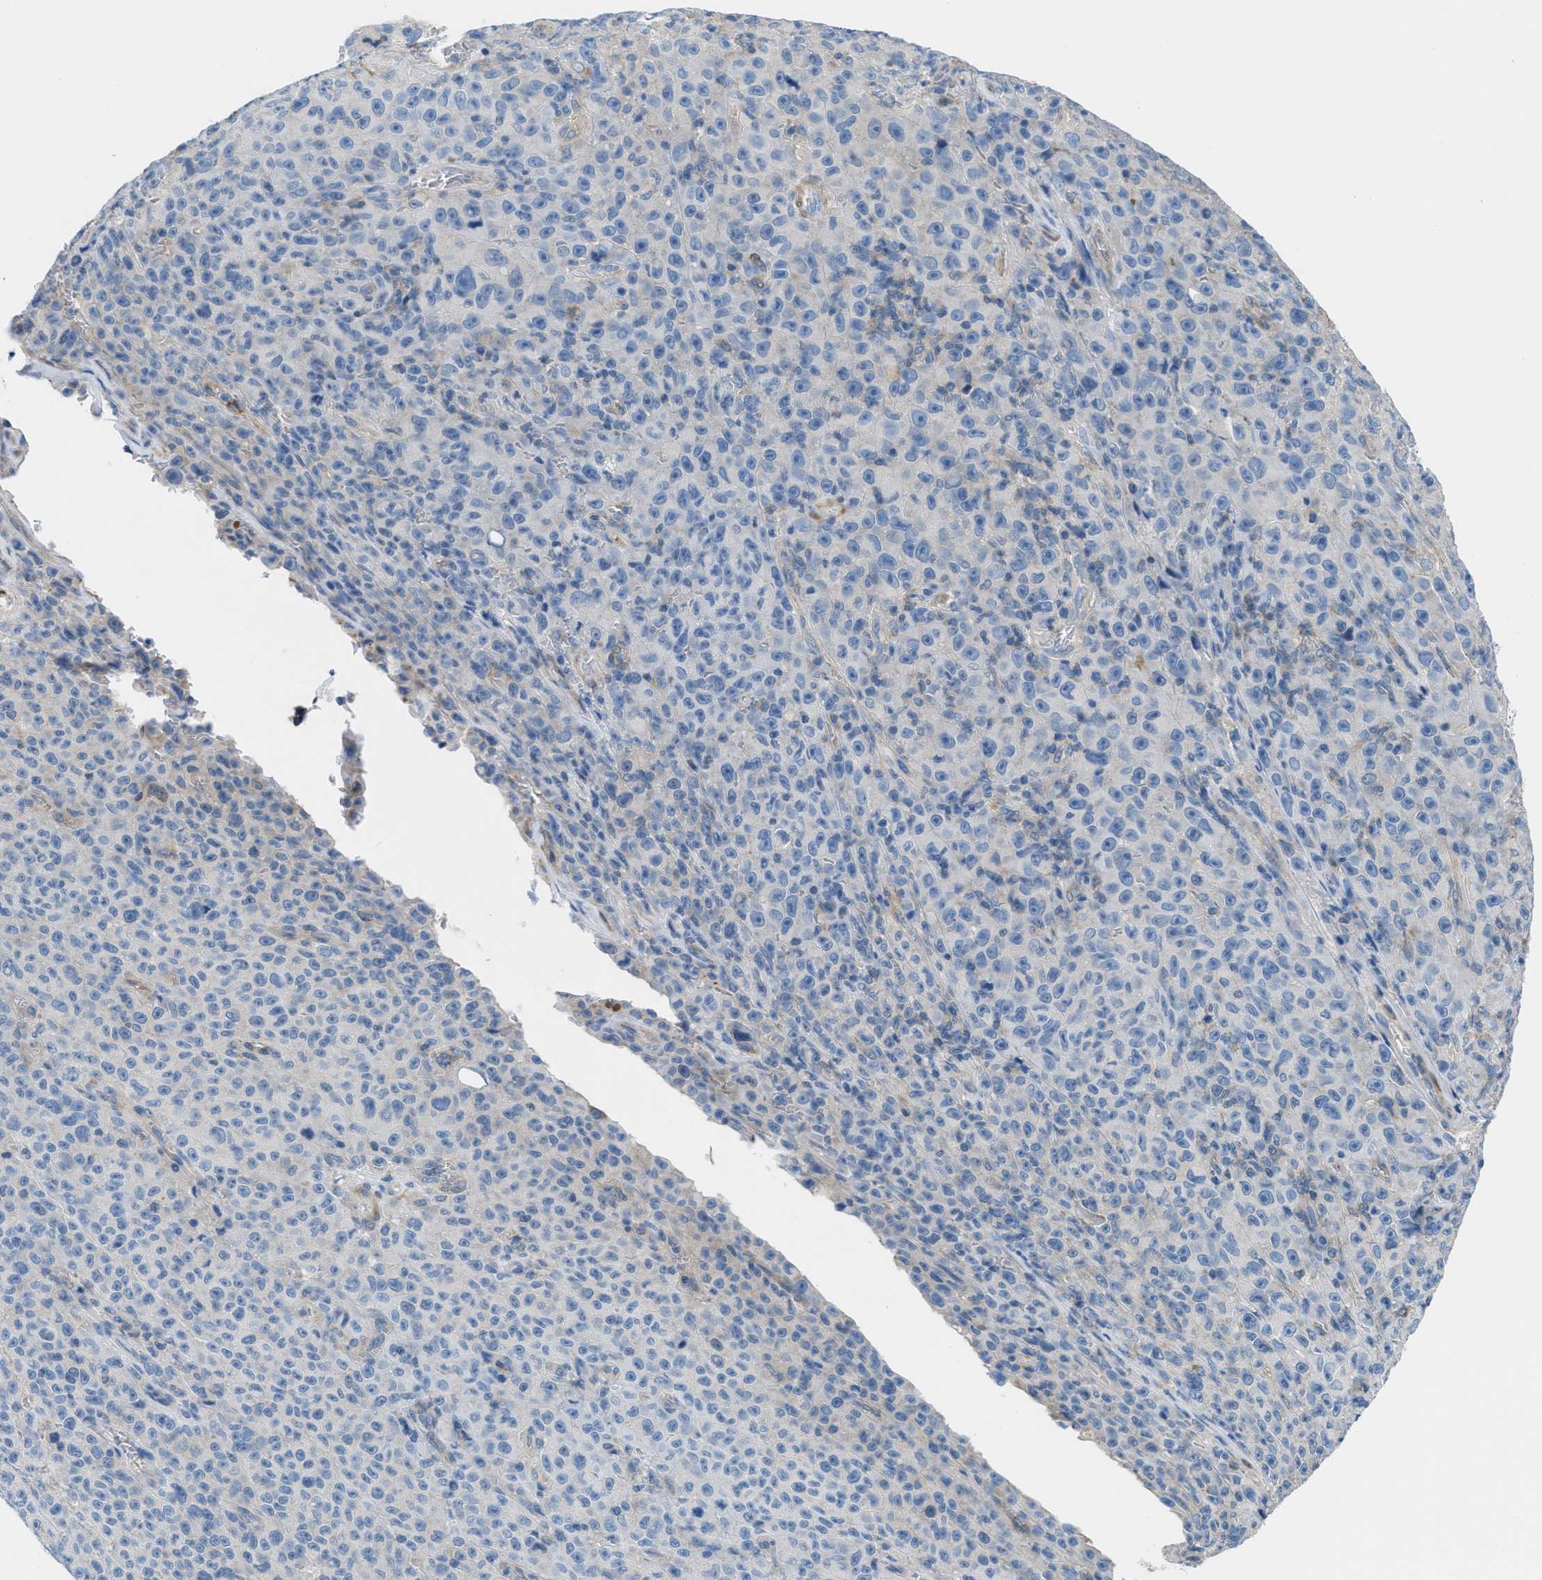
{"staining": {"intensity": "negative", "quantity": "none", "location": "none"}, "tissue": "melanoma", "cell_type": "Tumor cells", "image_type": "cancer", "snomed": [{"axis": "morphology", "description": "Malignant melanoma, NOS"}, {"axis": "topography", "description": "Skin"}], "caption": "An IHC photomicrograph of malignant melanoma is shown. There is no staining in tumor cells of malignant melanoma.", "gene": "MAPRE2", "patient": {"sex": "female", "age": 82}}